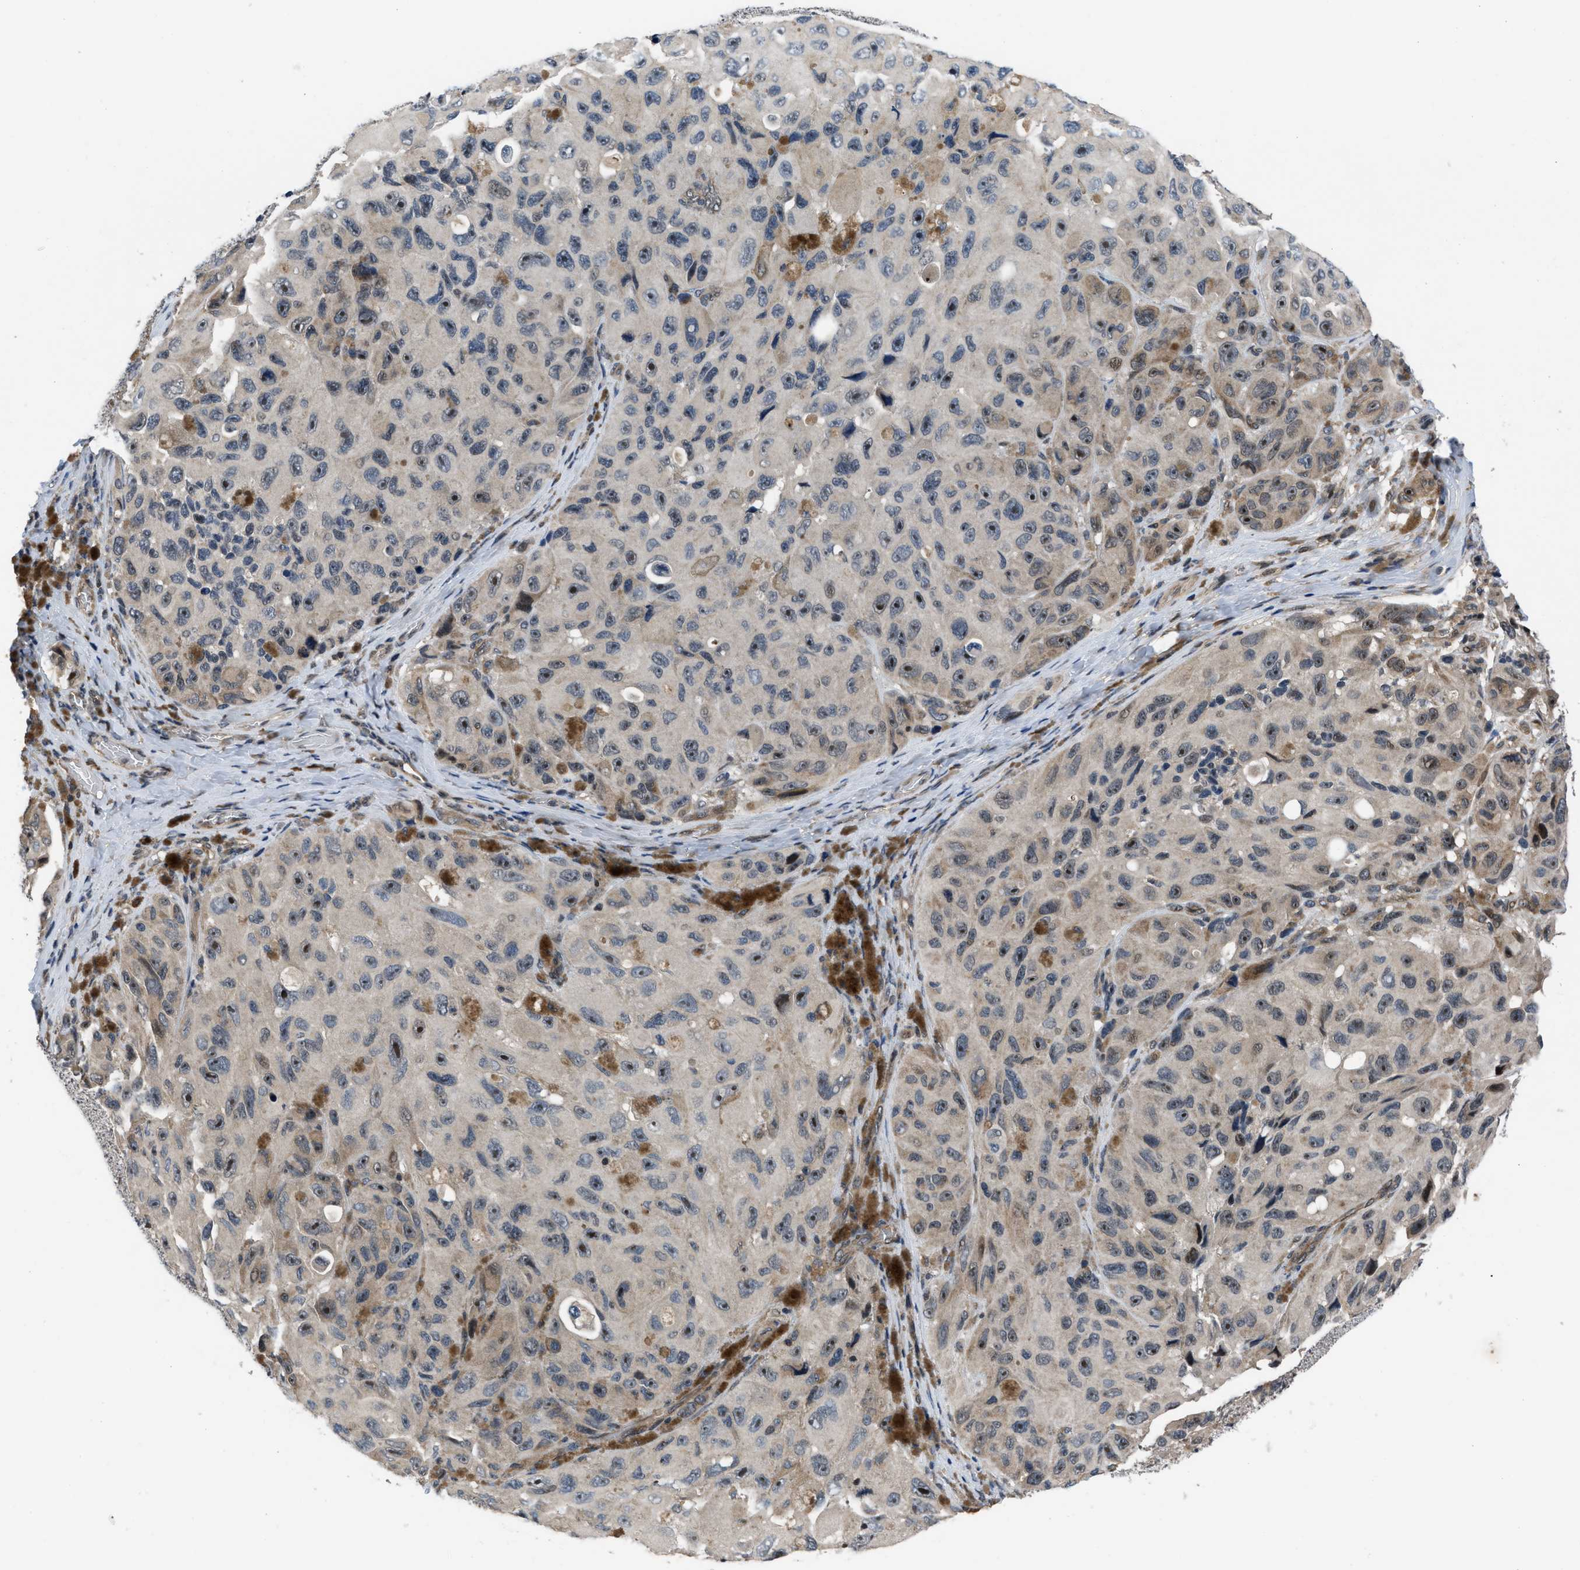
{"staining": {"intensity": "strong", "quantity": ">75%", "location": "cytoplasmic/membranous,nuclear"}, "tissue": "melanoma", "cell_type": "Tumor cells", "image_type": "cancer", "snomed": [{"axis": "morphology", "description": "Malignant melanoma, NOS"}, {"axis": "topography", "description": "Skin"}], "caption": "A high amount of strong cytoplasmic/membranous and nuclear expression is appreciated in about >75% of tumor cells in malignant melanoma tissue. (Brightfield microscopy of DAB IHC at high magnification).", "gene": "SETD5", "patient": {"sex": "female", "age": 73}}